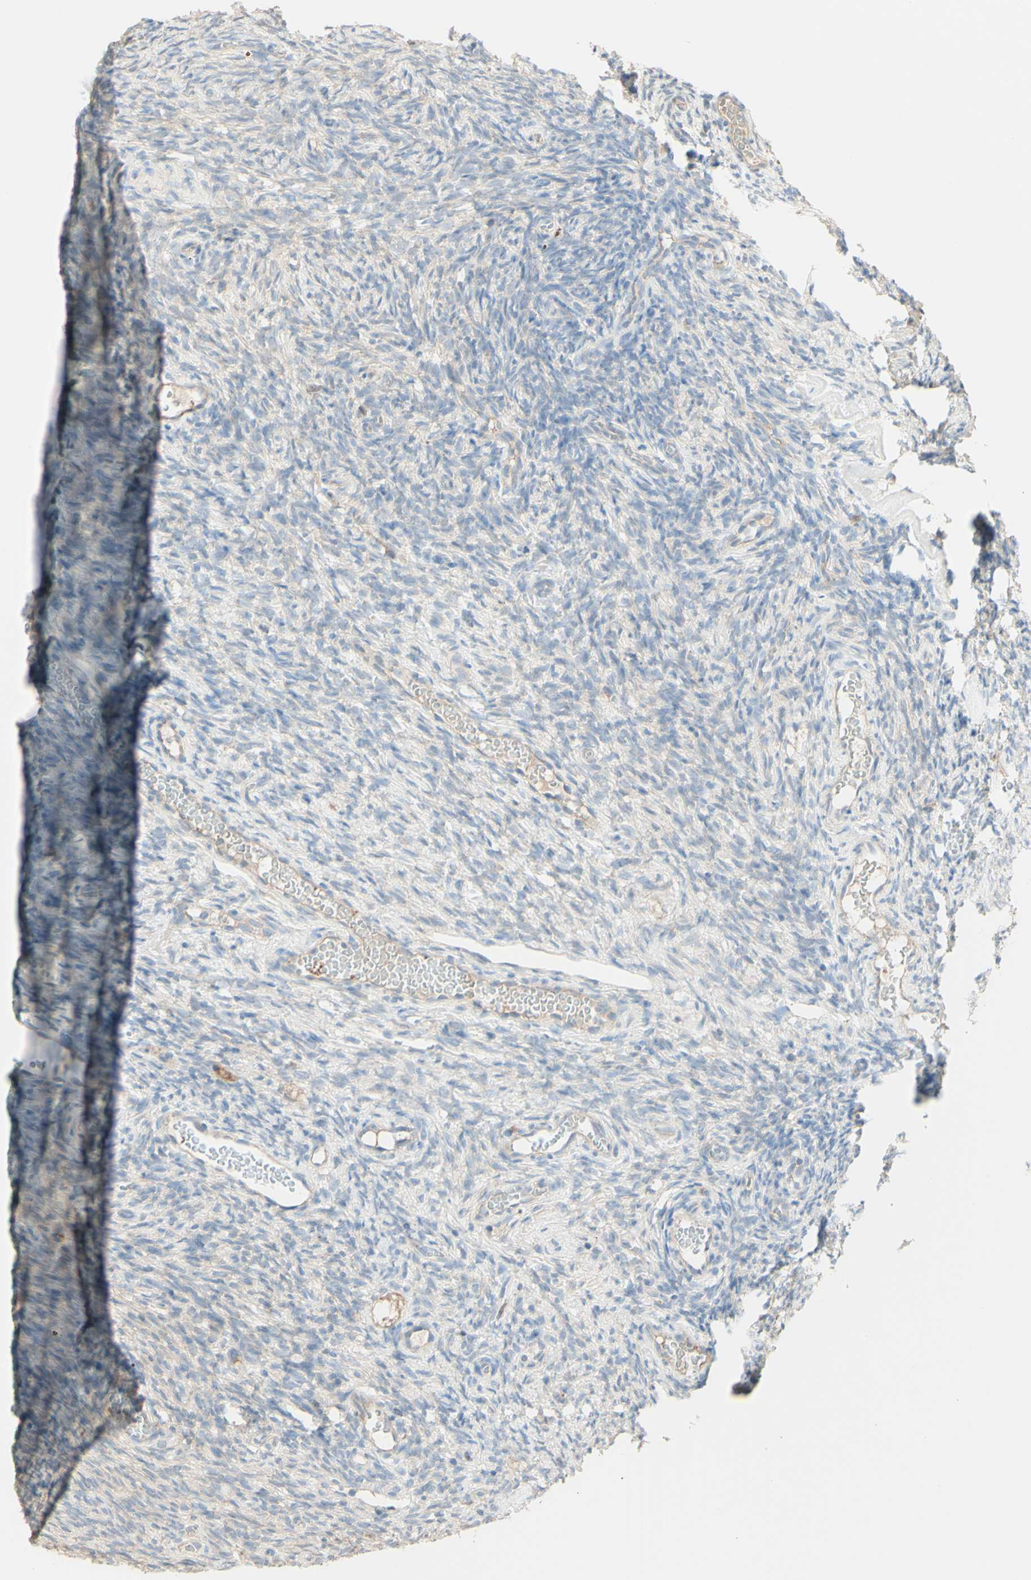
{"staining": {"intensity": "weak", "quantity": "<25%", "location": "cytoplasmic/membranous"}, "tissue": "ovary", "cell_type": "Ovarian stroma cells", "image_type": "normal", "snomed": [{"axis": "morphology", "description": "Normal tissue, NOS"}, {"axis": "topography", "description": "Ovary"}], "caption": "The immunohistochemistry histopathology image has no significant staining in ovarian stroma cells of ovary. (Brightfield microscopy of DAB immunohistochemistry at high magnification).", "gene": "MTM1", "patient": {"sex": "female", "age": 35}}